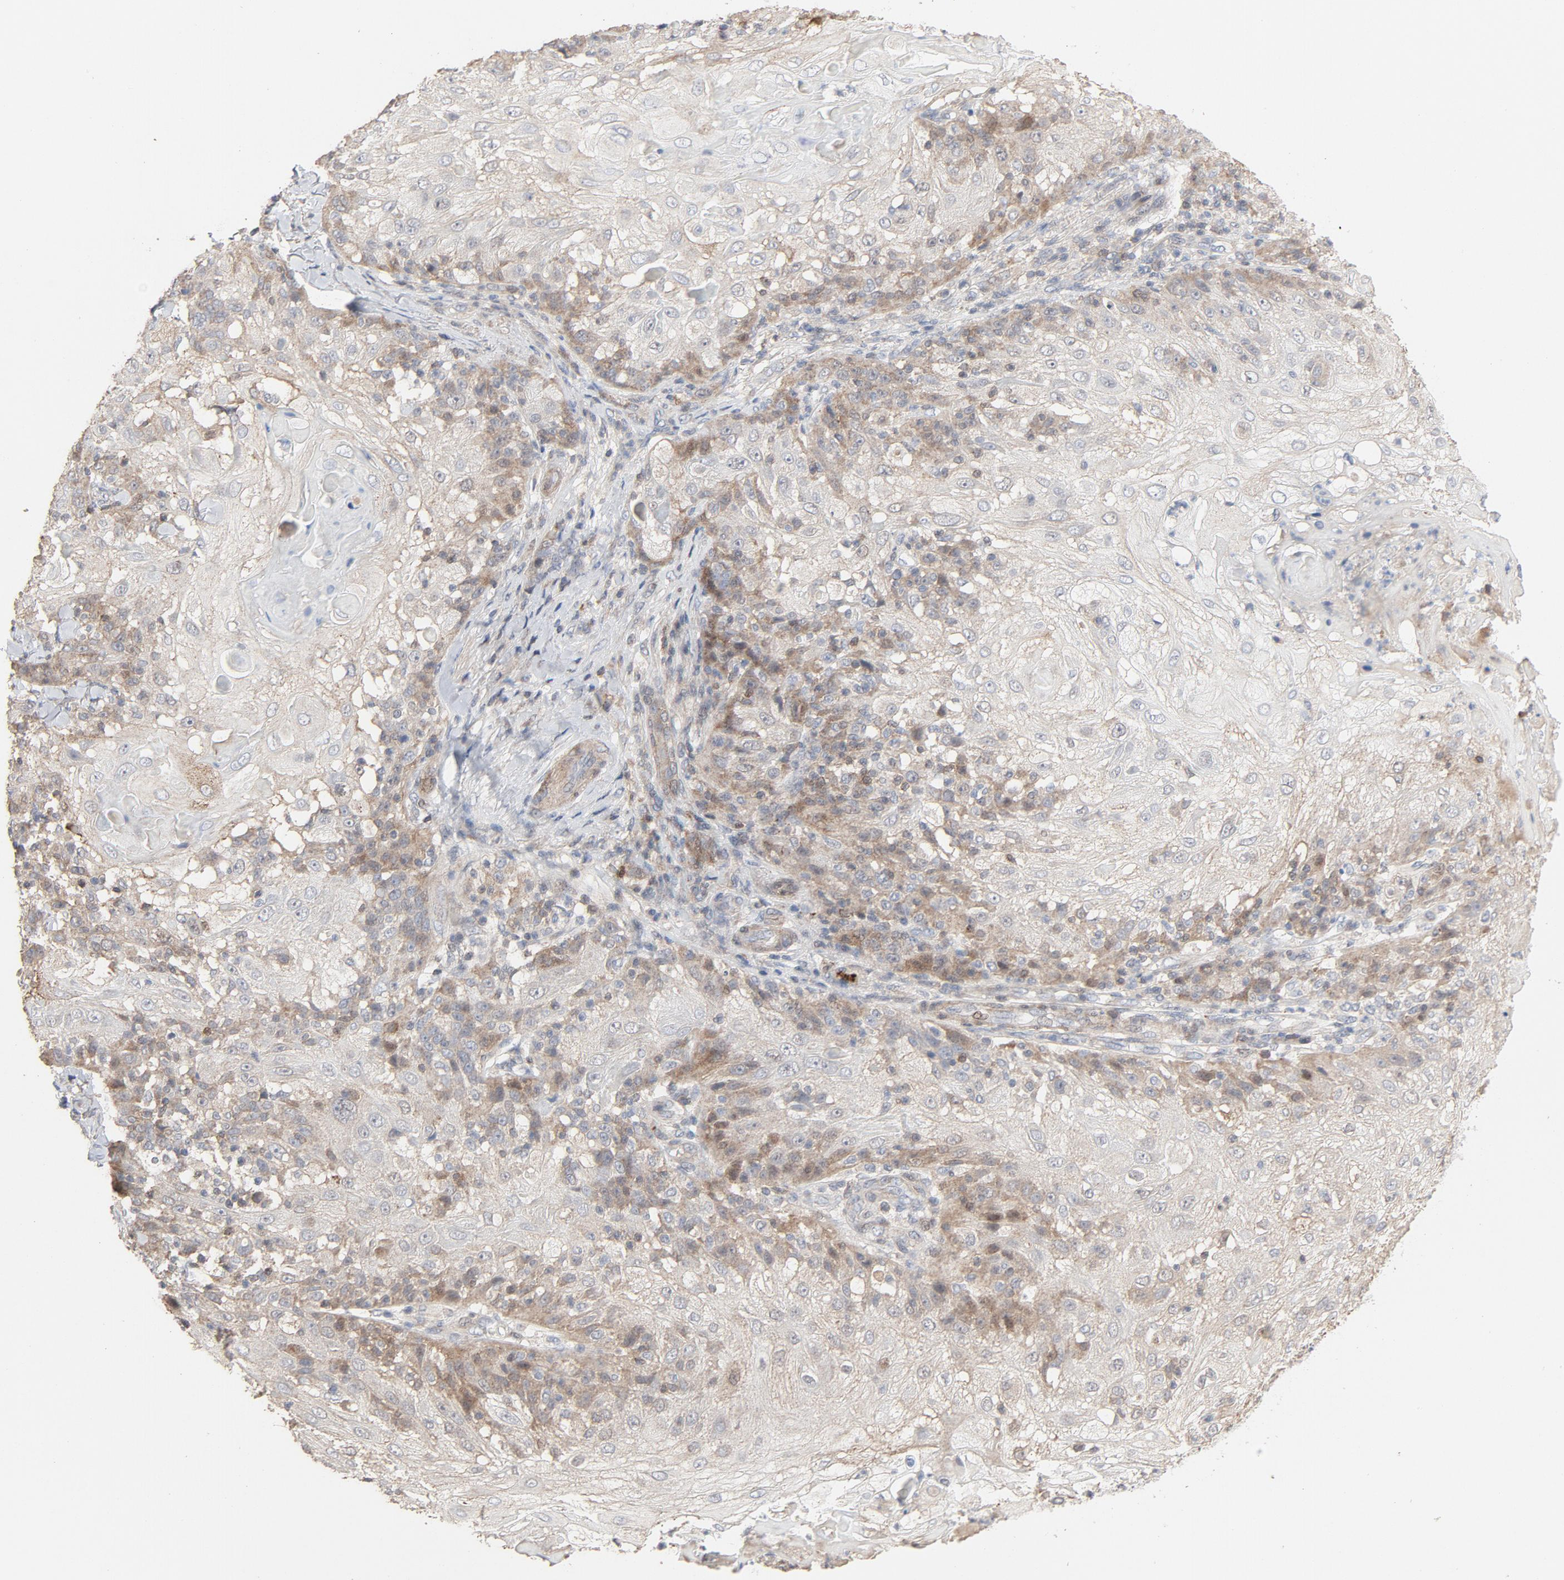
{"staining": {"intensity": "moderate", "quantity": "25%-75%", "location": "cytoplasmic/membranous,nuclear"}, "tissue": "skin cancer", "cell_type": "Tumor cells", "image_type": "cancer", "snomed": [{"axis": "morphology", "description": "Normal tissue, NOS"}, {"axis": "morphology", "description": "Squamous cell carcinoma, NOS"}, {"axis": "topography", "description": "Skin"}], "caption": "DAB immunohistochemical staining of human skin squamous cell carcinoma demonstrates moderate cytoplasmic/membranous and nuclear protein expression in approximately 25%-75% of tumor cells.", "gene": "CDK6", "patient": {"sex": "female", "age": 83}}